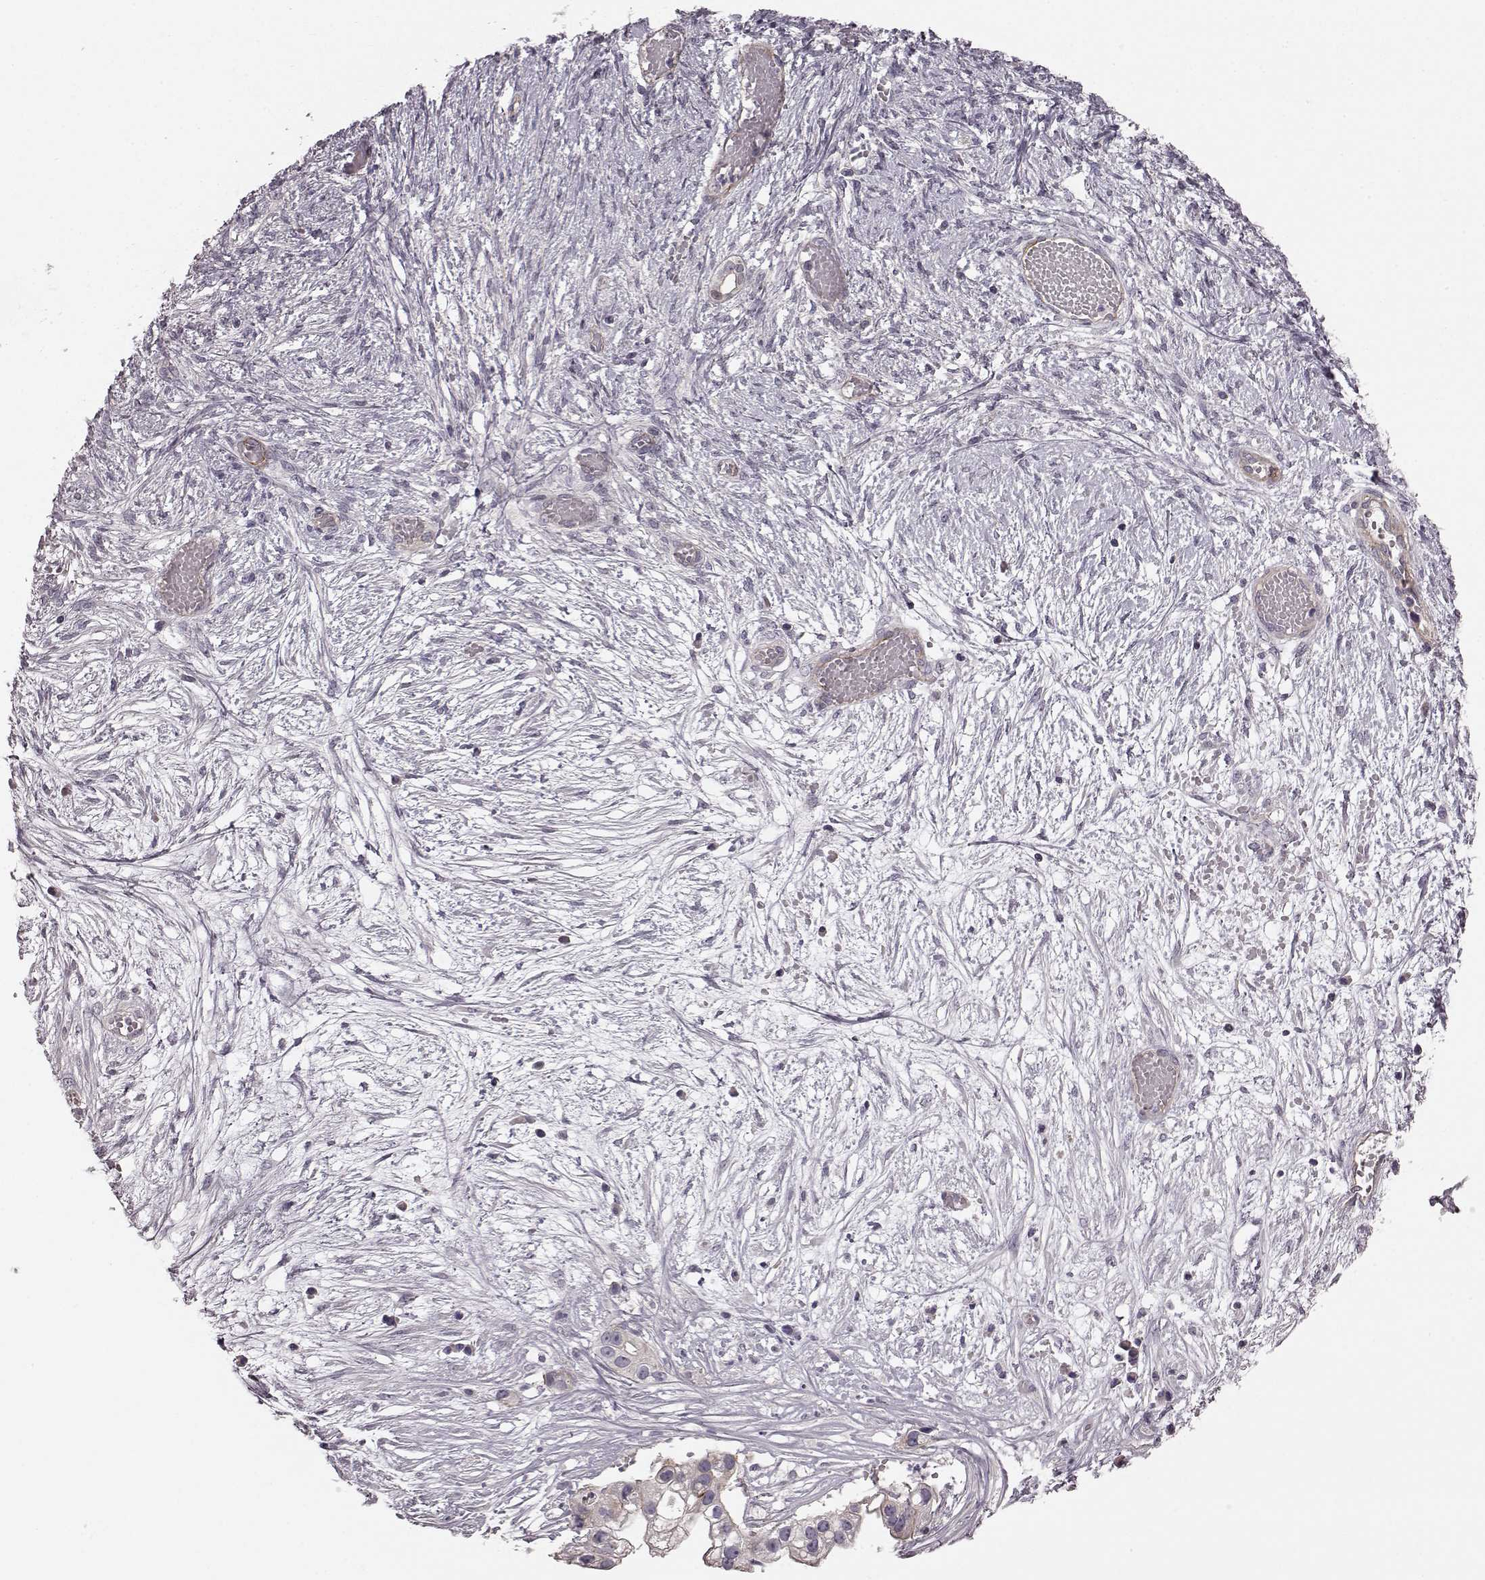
{"staining": {"intensity": "weak", "quantity": "<25%", "location": "cytoplasmic/membranous"}, "tissue": "ovarian cancer", "cell_type": "Tumor cells", "image_type": "cancer", "snomed": [{"axis": "morphology", "description": "Cystadenocarcinoma, serous, NOS"}, {"axis": "topography", "description": "Ovary"}], "caption": "This is a image of immunohistochemistry staining of ovarian cancer, which shows no expression in tumor cells.", "gene": "SLC22A18", "patient": {"sex": "female", "age": 56}}